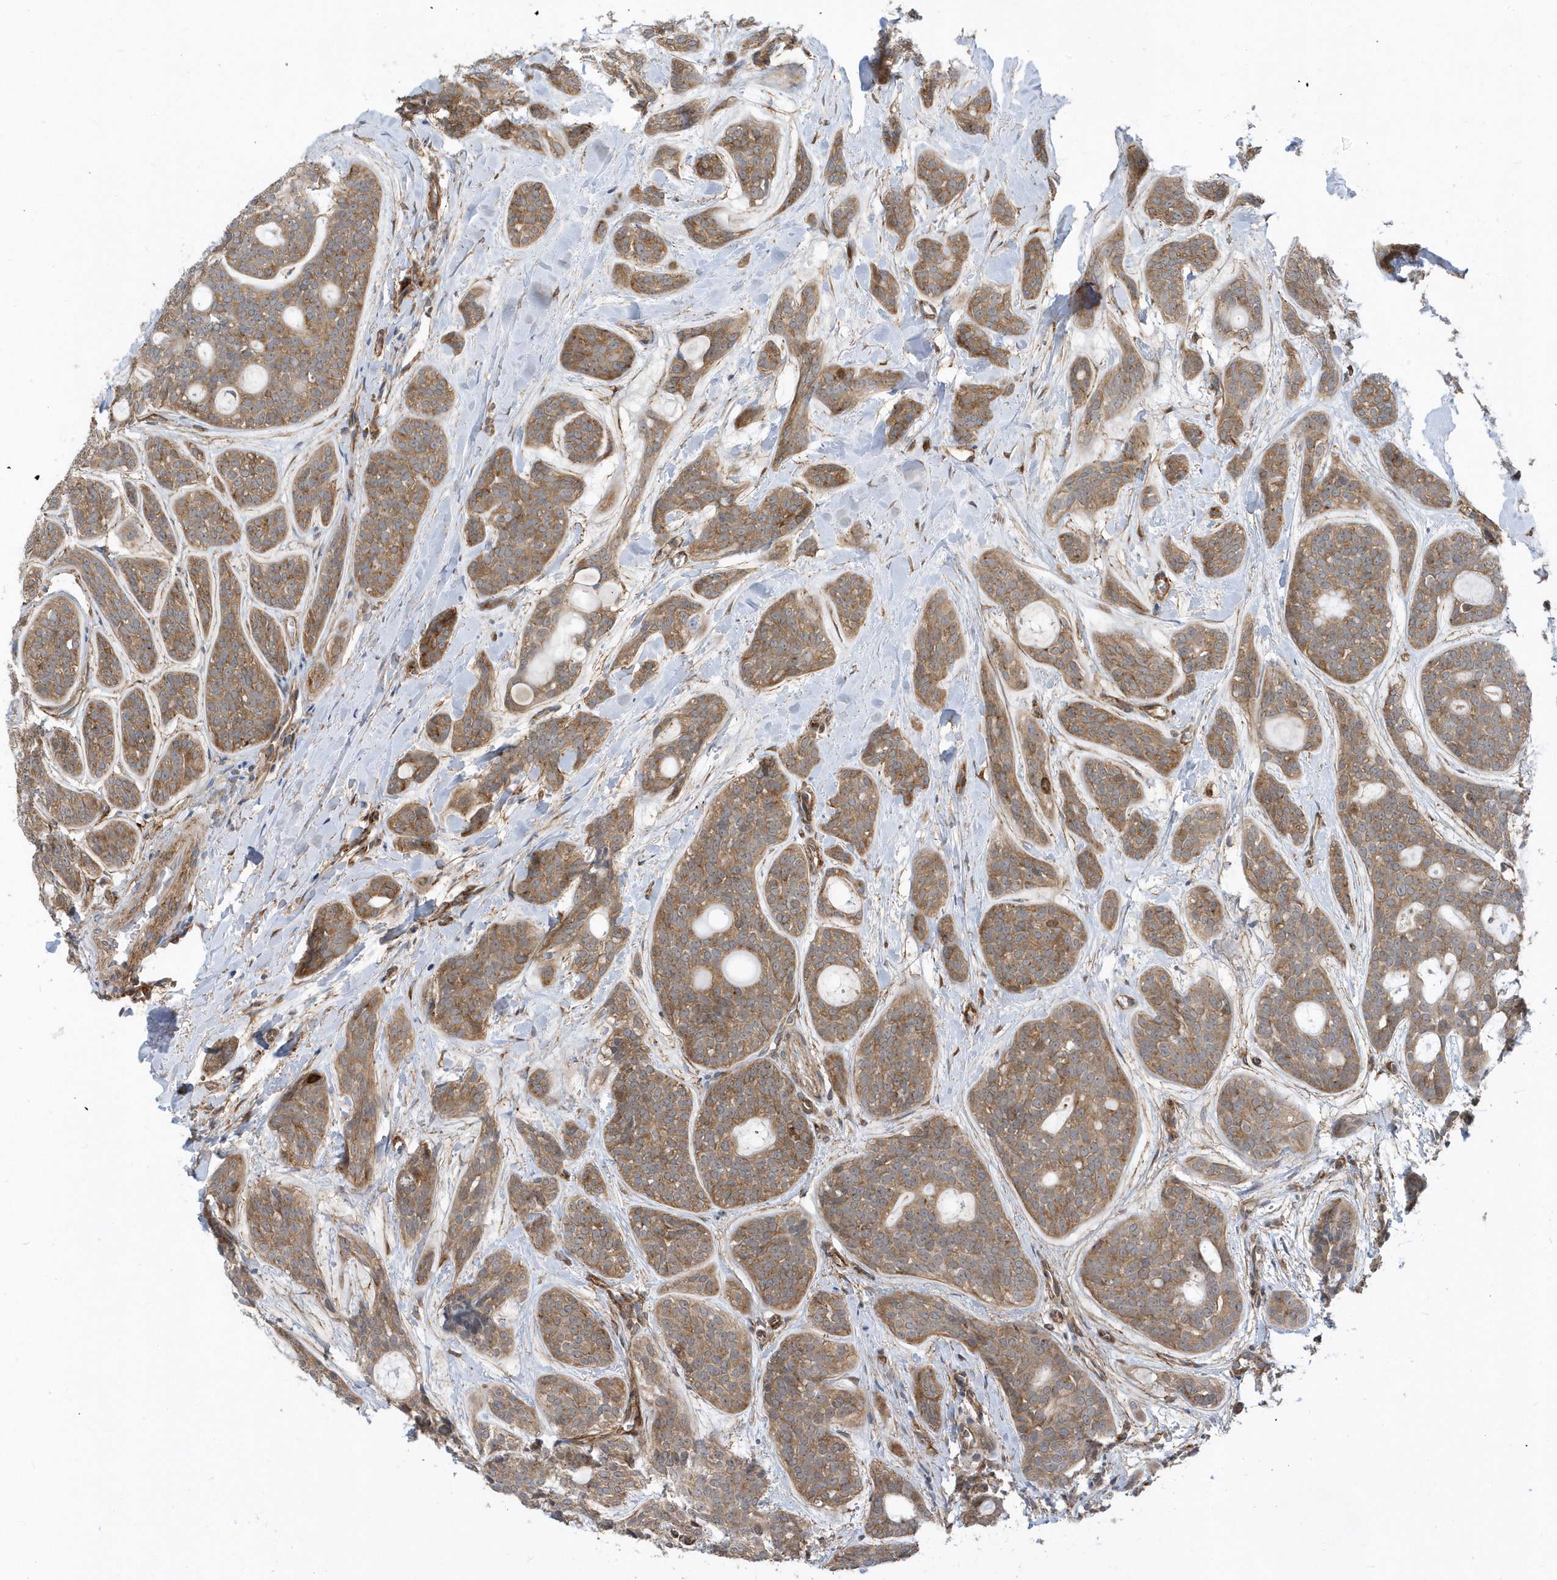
{"staining": {"intensity": "moderate", "quantity": ">75%", "location": "cytoplasmic/membranous"}, "tissue": "head and neck cancer", "cell_type": "Tumor cells", "image_type": "cancer", "snomed": [{"axis": "morphology", "description": "Adenocarcinoma, NOS"}, {"axis": "topography", "description": "Head-Neck"}], "caption": "Protein positivity by immunohistochemistry demonstrates moderate cytoplasmic/membranous staining in approximately >75% of tumor cells in head and neck cancer (adenocarcinoma).", "gene": "HRH4", "patient": {"sex": "male", "age": 66}}